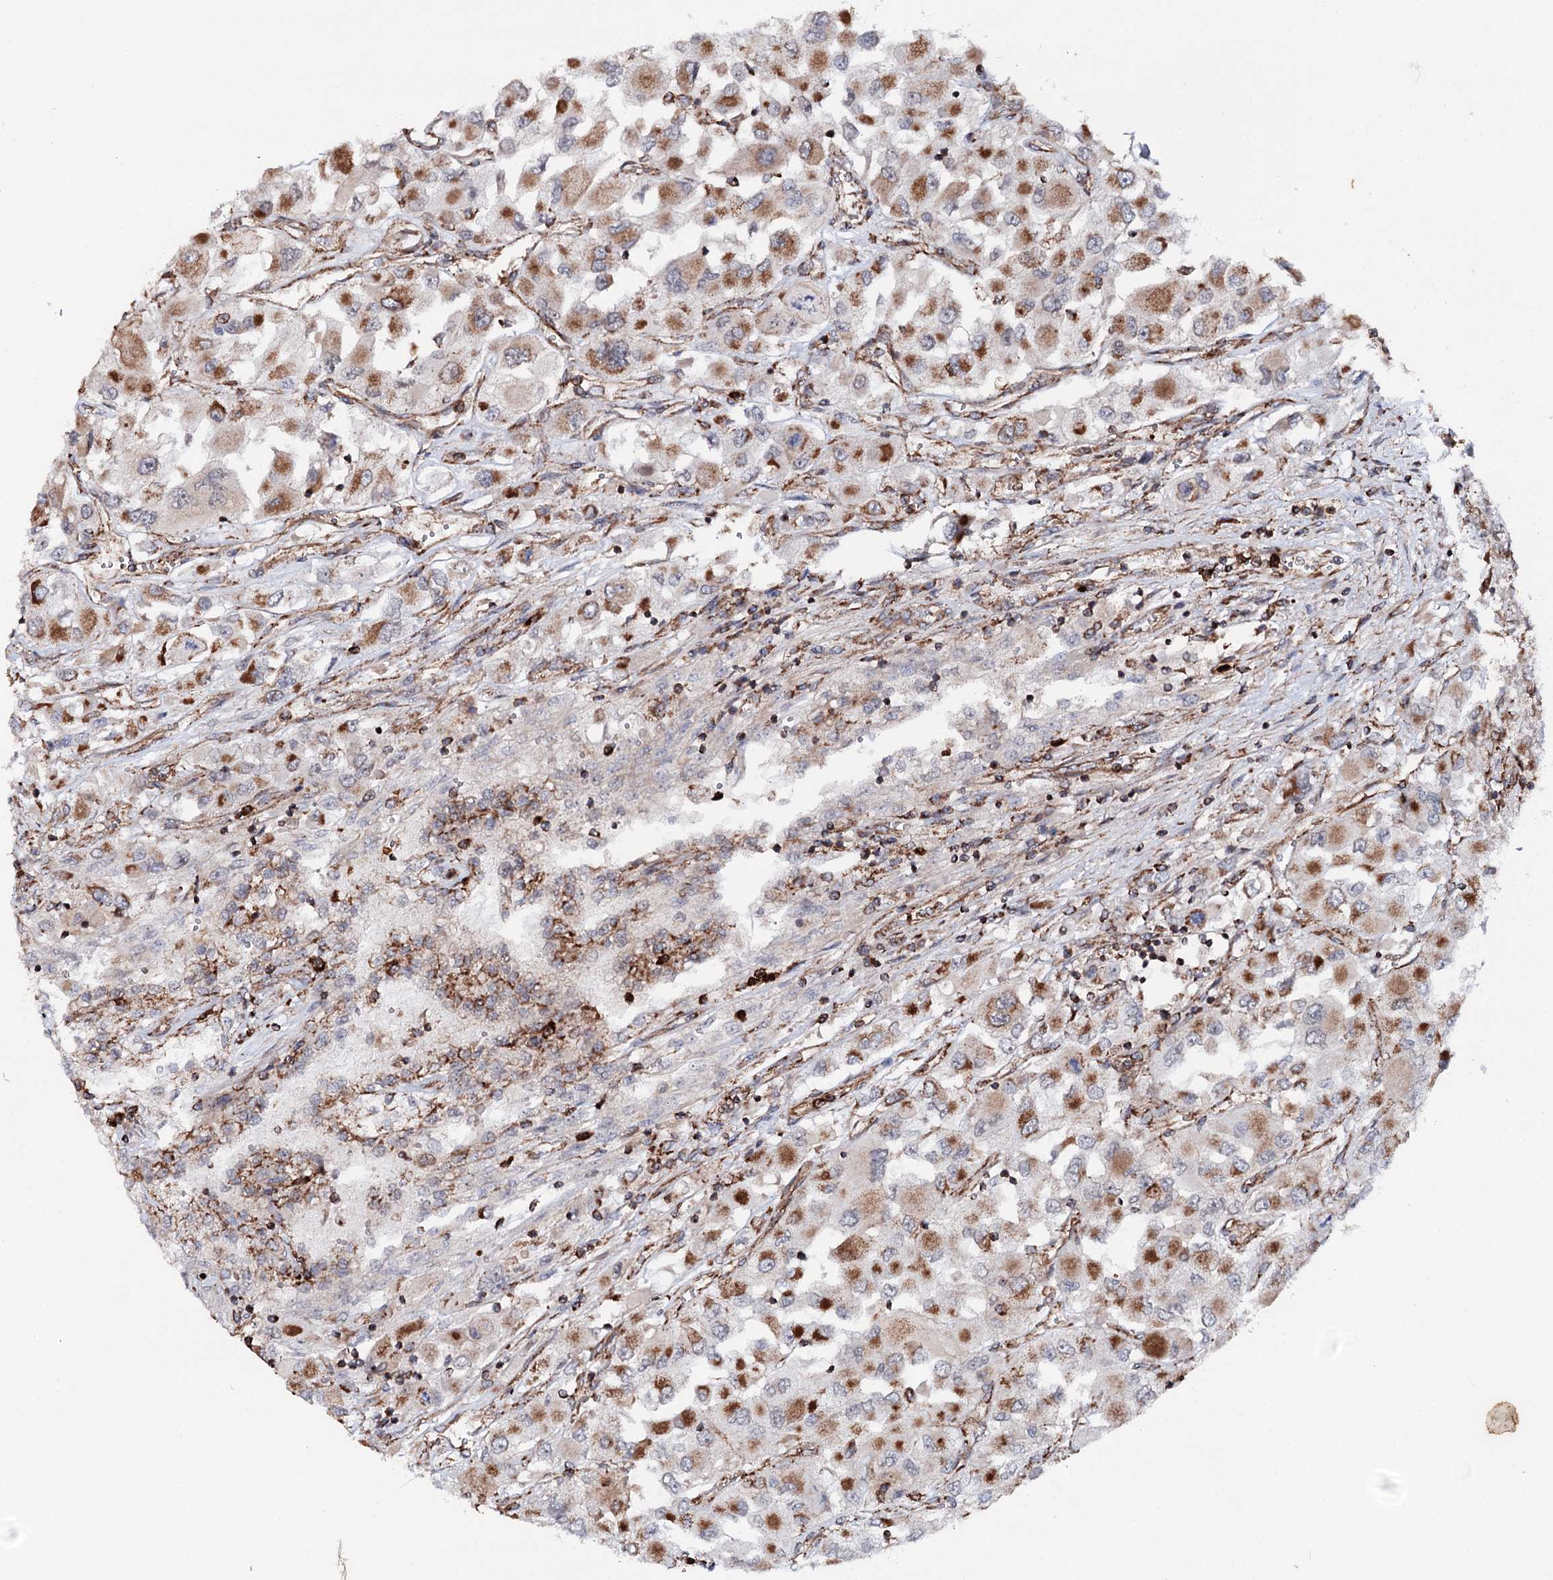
{"staining": {"intensity": "moderate", "quantity": "25%-75%", "location": "cytoplasmic/membranous"}, "tissue": "renal cancer", "cell_type": "Tumor cells", "image_type": "cancer", "snomed": [{"axis": "morphology", "description": "Adenocarcinoma, NOS"}, {"axis": "topography", "description": "Kidney"}], "caption": "Renal cancer was stained to show a protein in brown. There is medium levels of moderate cytoplasmic/membranous expression in about 25%-75% of tumor cells.", "gene": "FGFR1OP2", "patient": {"sex": "female", "age": 52}}